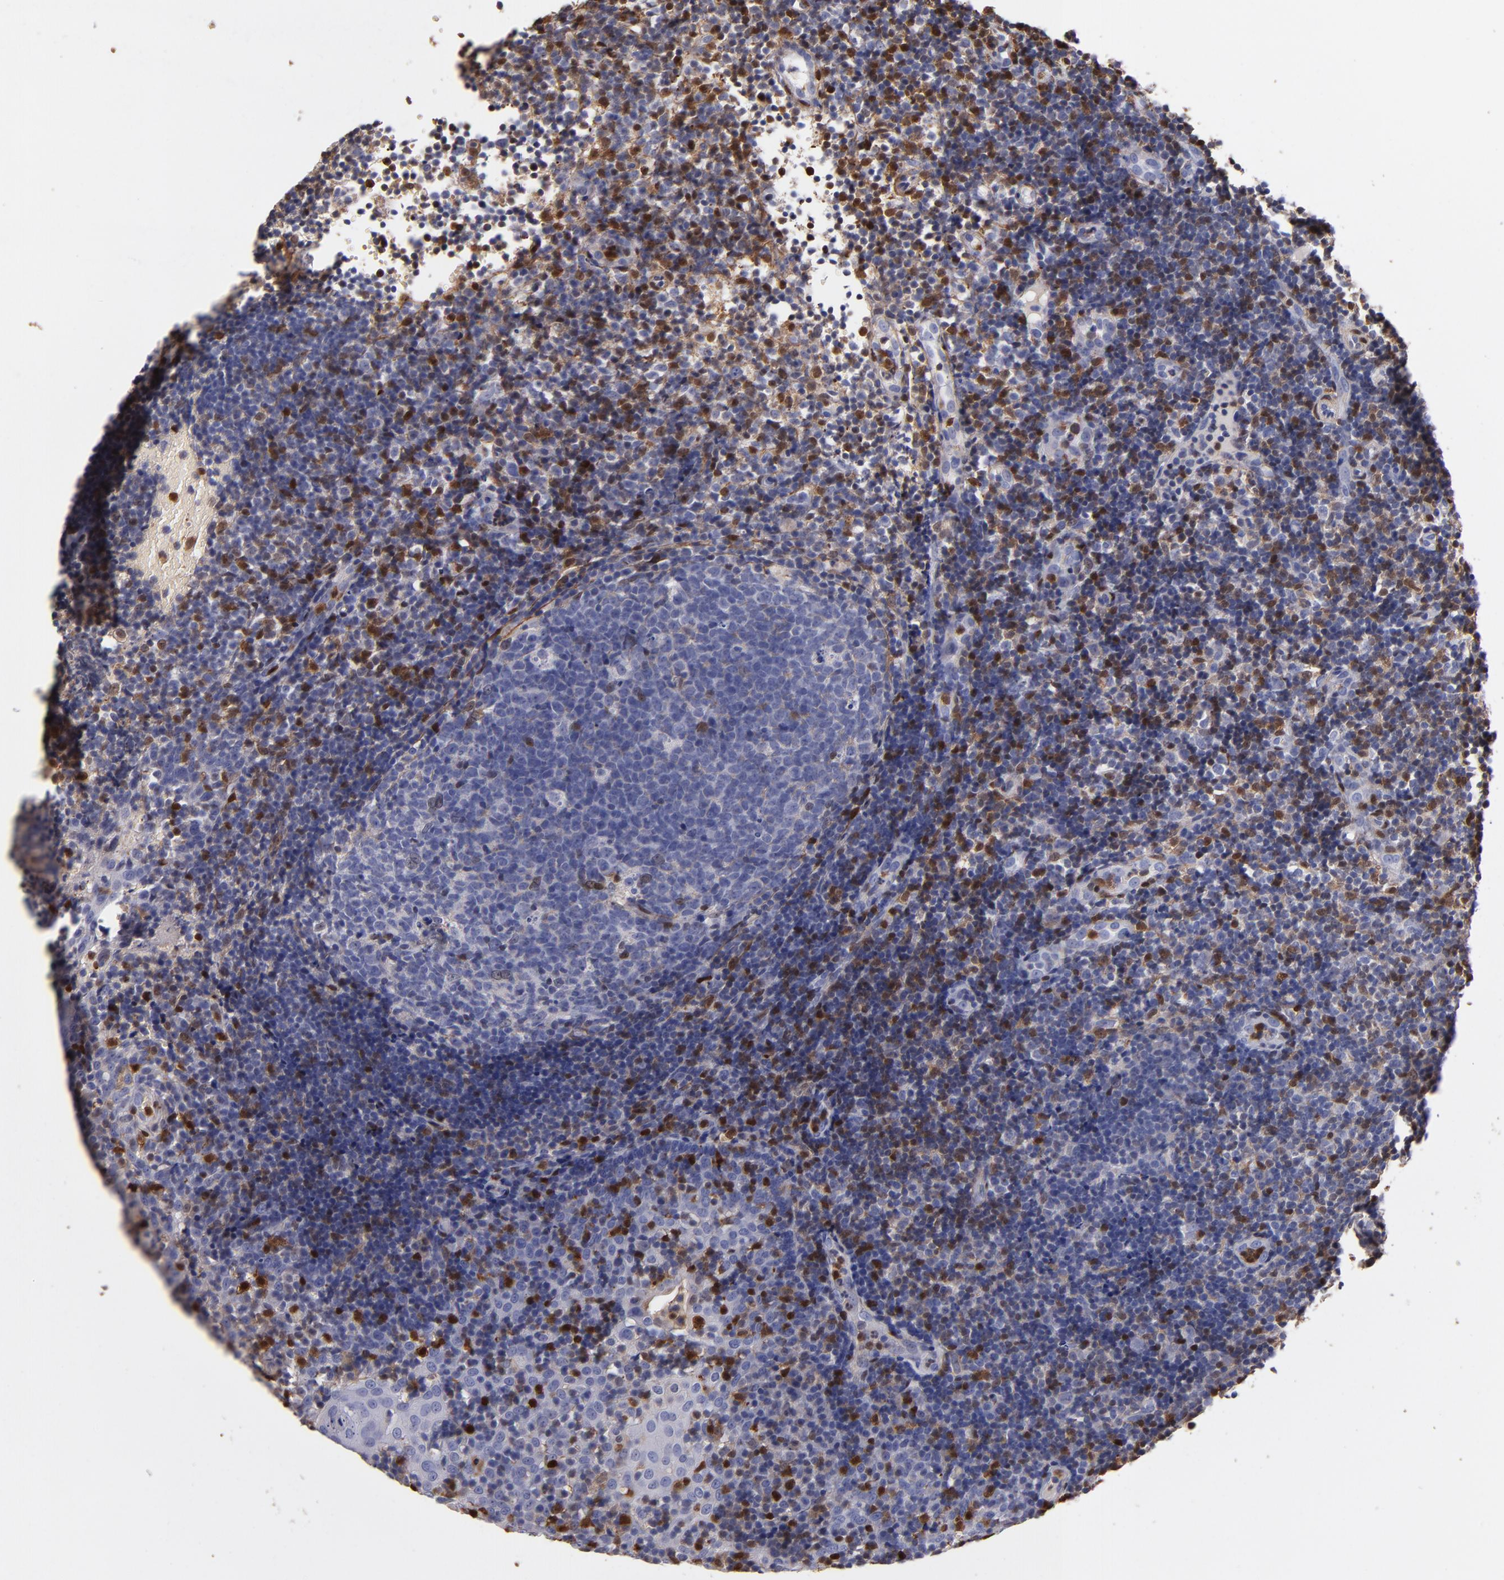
{"staining": {"intensity": "moderate", "quantity": "<25%", "location": "cytoplasmic/membranous,nuclear"}, "tissue": "tonsil", "cell_type": "Germinal center cells", "image_type": "normal", "snomed": [{"axis": "morphology", "description": "Normal tissue, NOS"}, {"axis": "topography", "description": "Tonsil"}], "caption": "Immunohistochemistry (IHC) (DAB (3,3'-diaminobenzidine)) staining of unremarkable human tonsil exhibits moderate cytoplasmic/membranous,nuclear protein staining in approximately <25% of germinal center cells. (Brightfield microscopy of DAB IHC at high magnification).", "gene": "S100A4", "patient": {"sex": "female", "age": 40}}